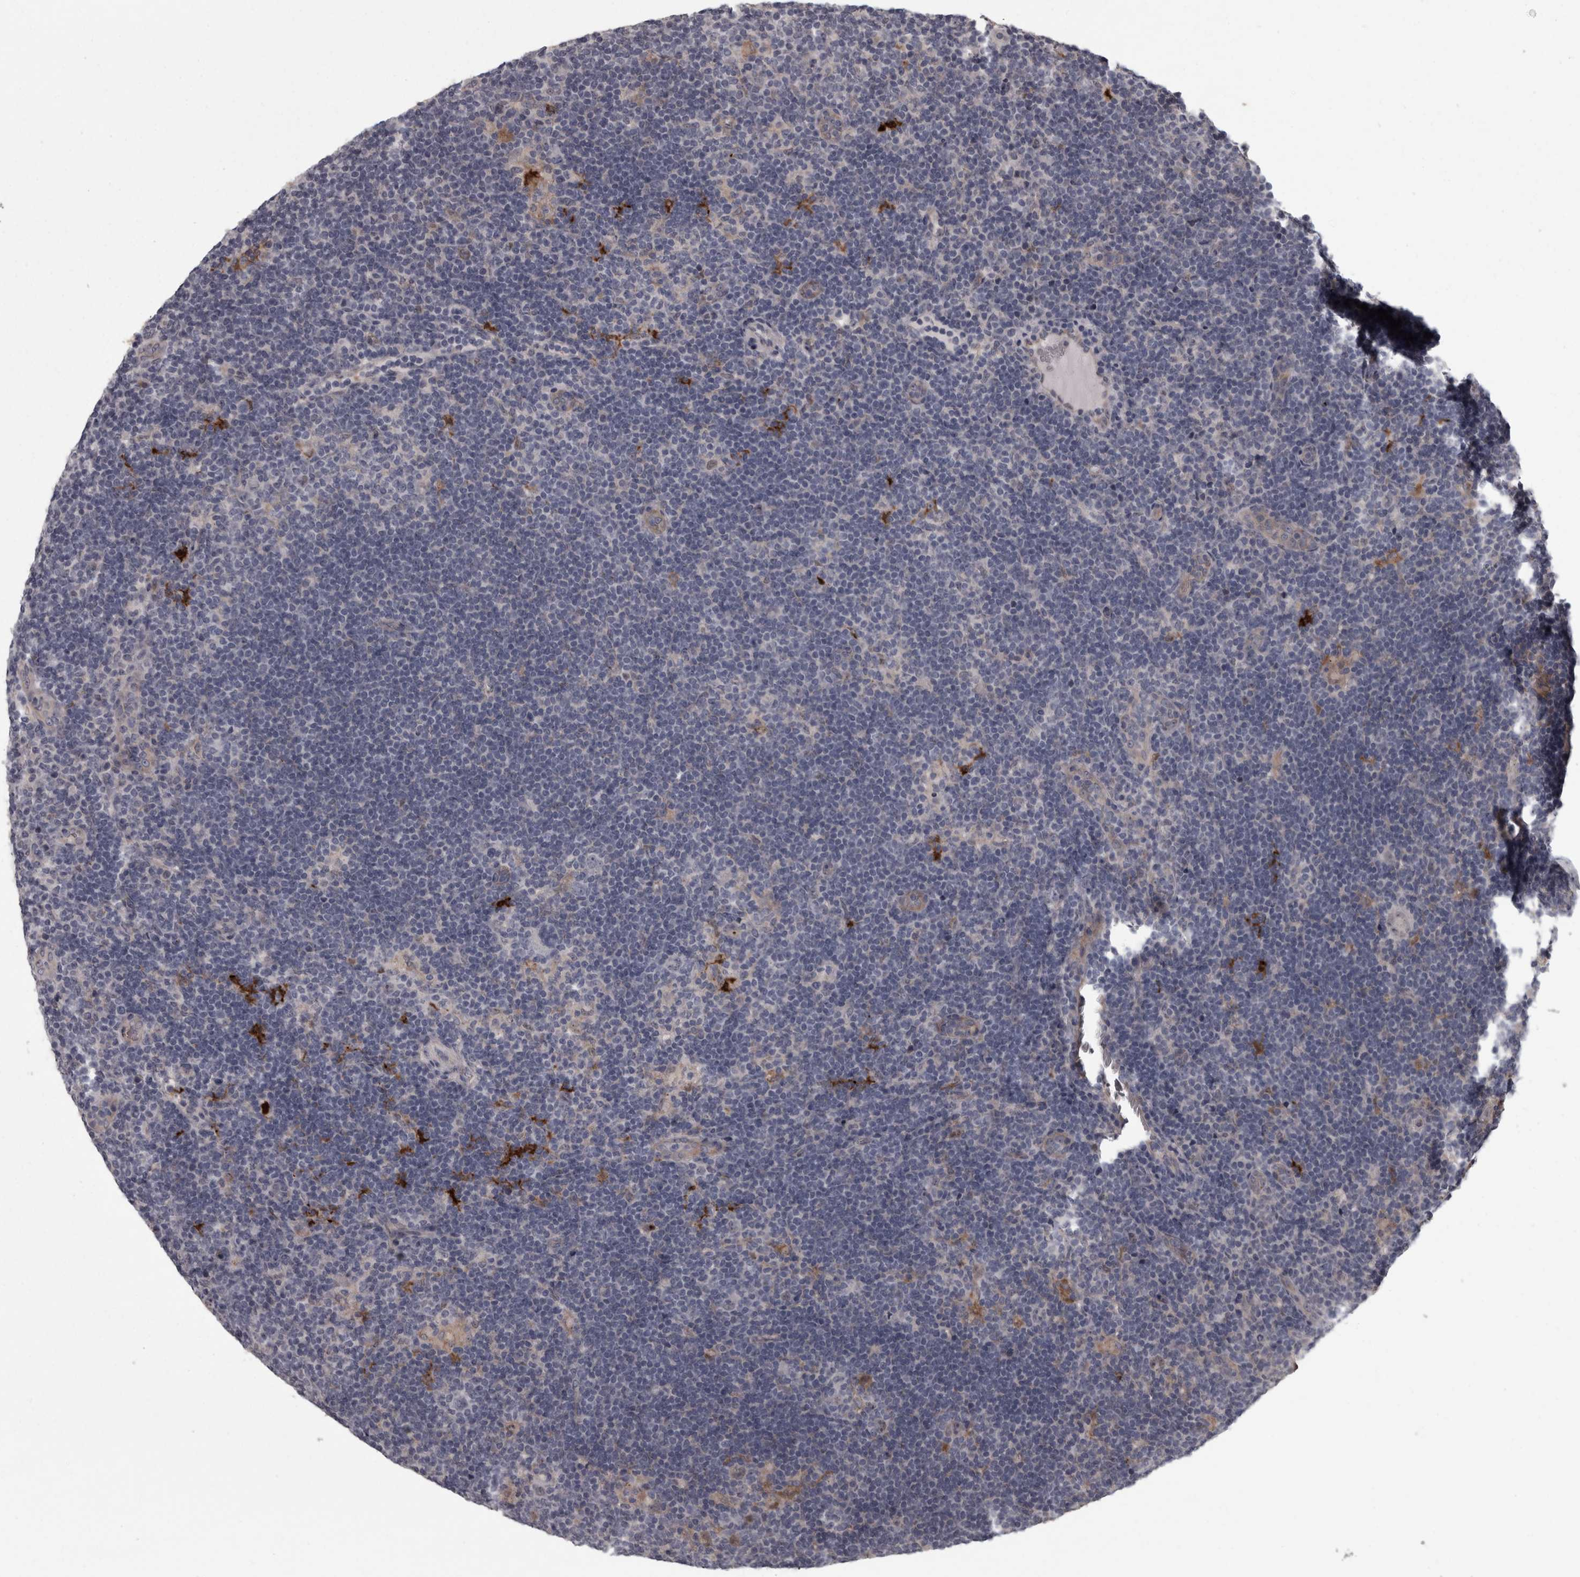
{"staining": {"intensity": "negative", "quantity": "none", "location": "none"}, "tissue": "lymphoma", "cell_type": "Tumor cells", "image_type": "cancer", "snomed": [{"axis": "morphology", "description": "Hodgkin's disease, NOS"}, {"axis": "topography", "description": "Lymph node"}], "caption": "Human Hodgkin's disease stained for a protein using IHC reveals no staining in tumor cells.", "gene": "PCDH17", "patient": {"sex": "female", "age": 57}}